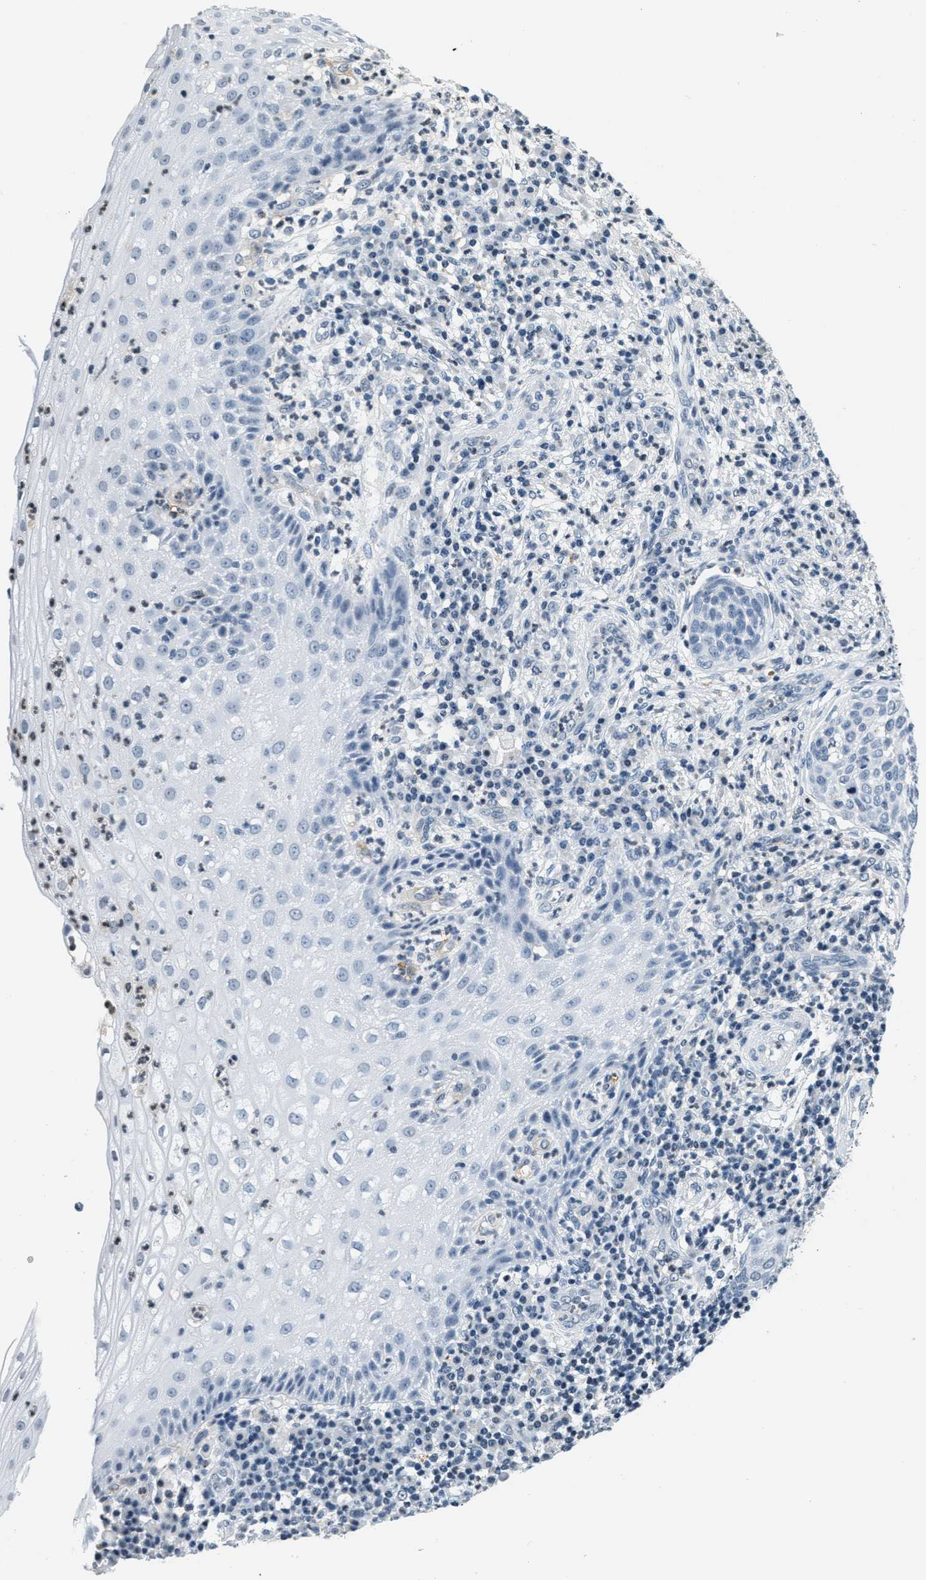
{"staining": {"intensity": "negative", "quantity": "none", "location": "none"}, "tissue": "cervical cancer", "cell_type": "Tumor cells", "image_type": "cancer", "snomed": [{"axis": "morphology", "description": "Squamous cell carcinoma, NOS"}, {"axis": "topography", "description": "Cervix"}], "caption": "Tumor cells are negative for brown protein staining in cervical squamous cell carcinoma. (IHC, brightfield microscopy, high magnification).", "gene": "CA4", "patient": {"sex": "female", "age": 34}}